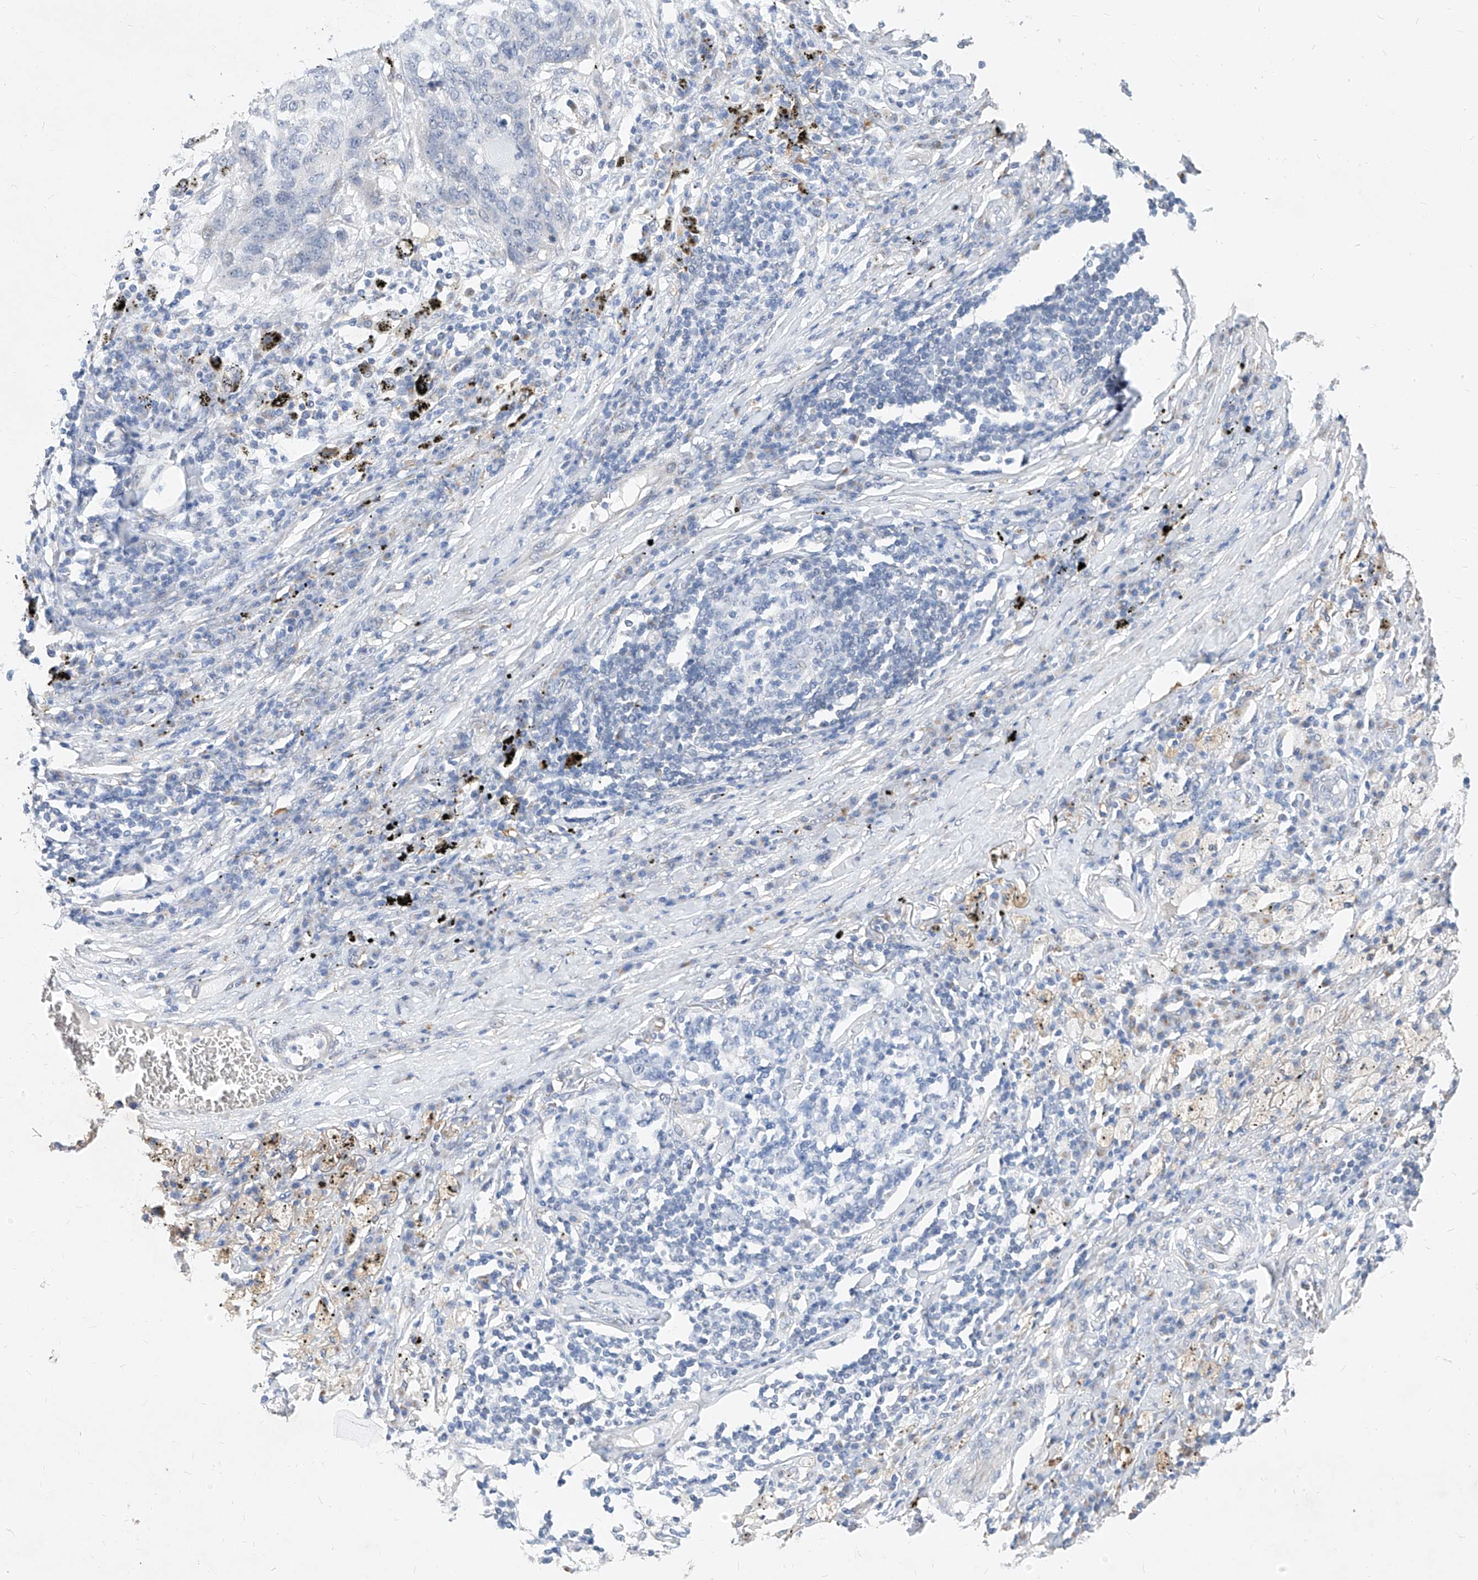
{"staining": {"intensity": "negative", "quantity": "none", "location": "none"}, "tissue": "lung cancer", "cell_type": "Tumor cells", "image_type": "cancer", "snomed": [{"axis": "morphology", "description": "Squamous cell carcinoma, NOS"}, {"axis": "topography", "description": "Lung"}], "caption": "Image shows no significant protein expression in tumor cells of squamous cell carcinoma (lung). (Brightfield microscopy of DAB immunohistochemistry at high magnification).", "gene": "MX2", "patient": {"sex": "female", "age": 63}}